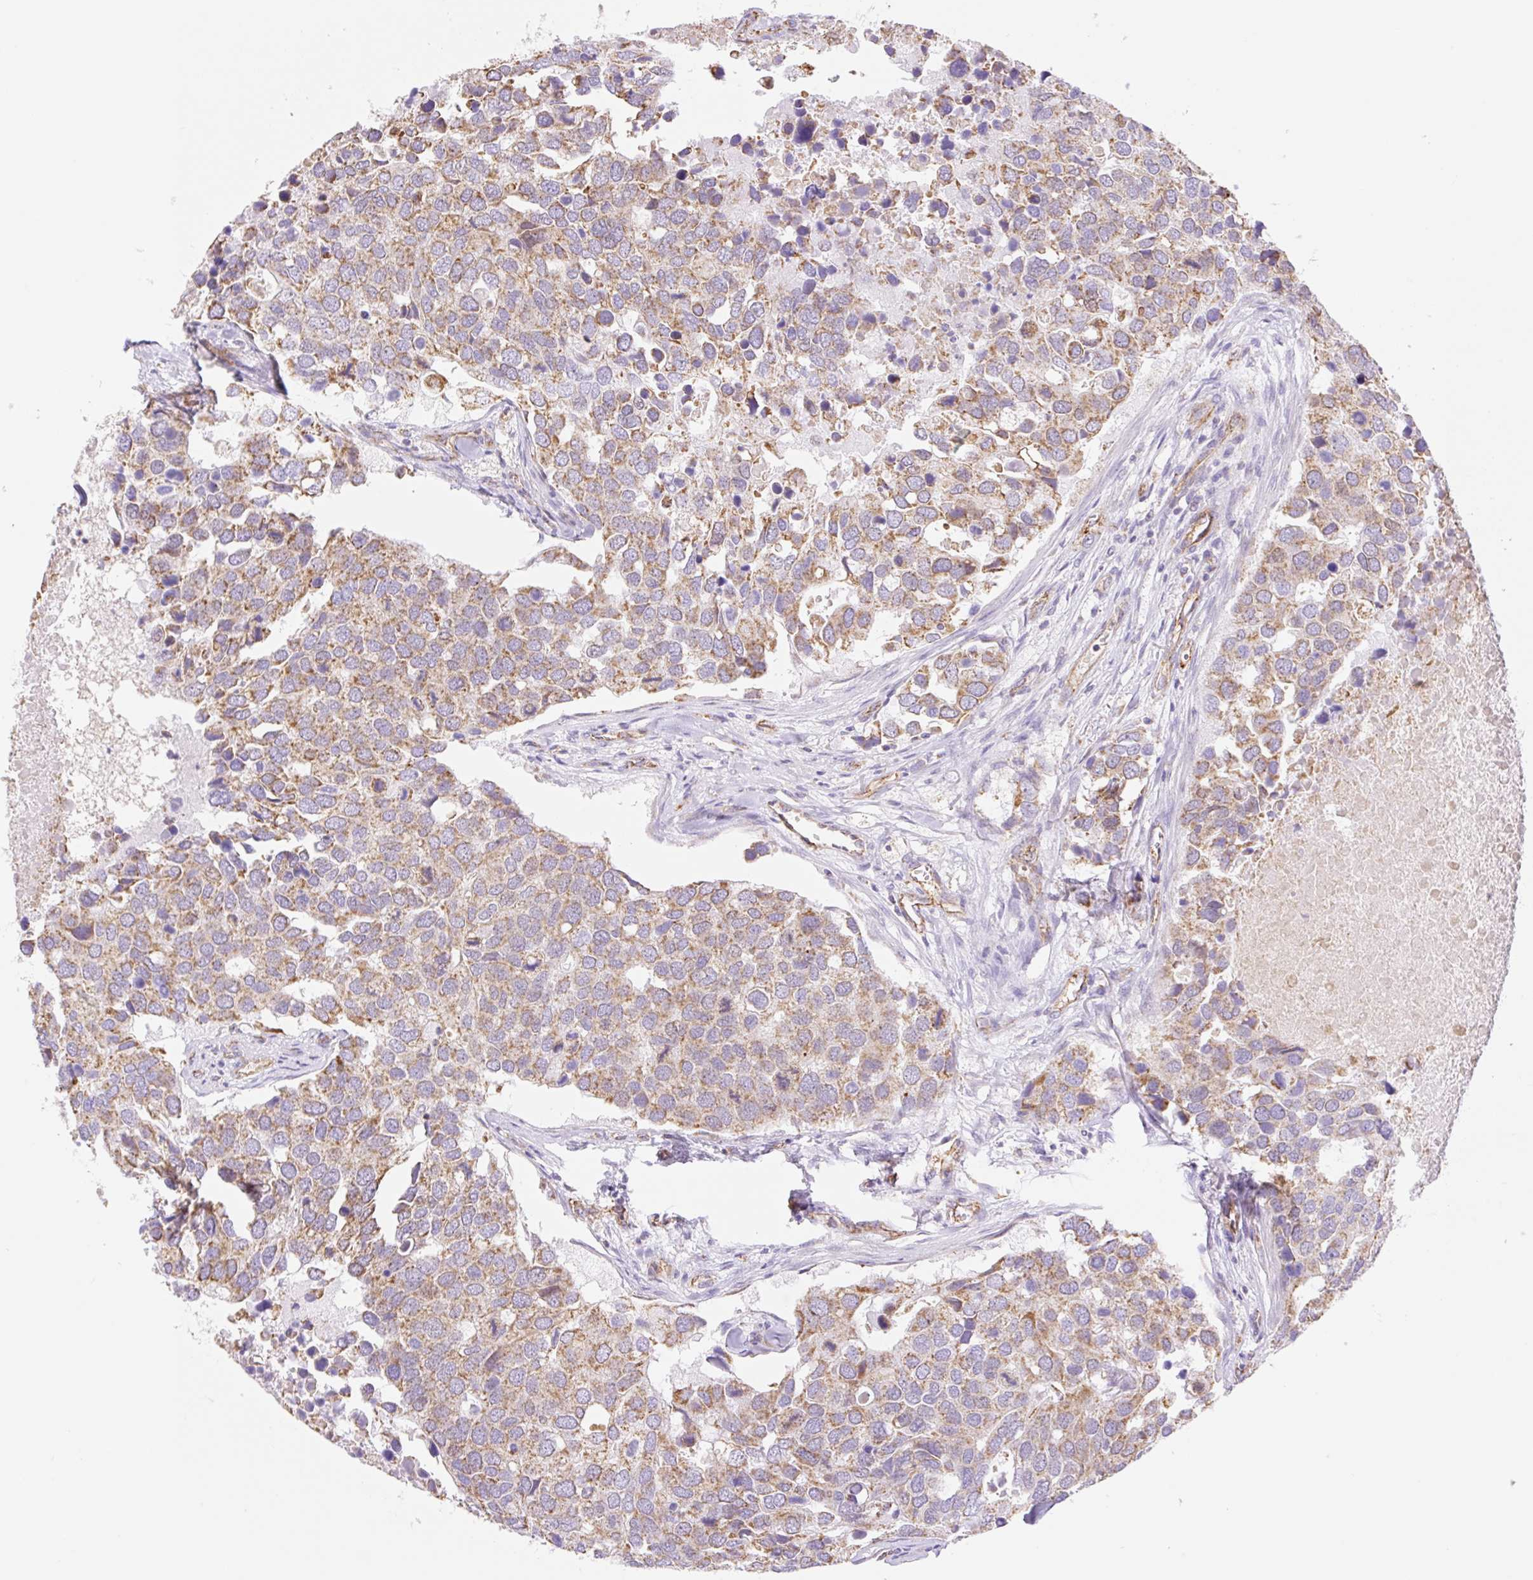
{"staining": {"intensity": "moderate", "quantity": ">75%", "location": "cytoplasmic/membranous"}, "tissue": "breast cancer", "cell_type": "Tumor cells", "image_type": "cancer", "snomed": [{"axis": "morphology", "description": "Duct carcinoma"}, {"axis": "topography", "description": "Breast"}], "caption": "Immunohistochemical staining of breast cancer (intraductal carcinoma) shows medium levels of moderate cytoplasmic/membranous staining in about >75% of tumor cells.", "gene": "ESAM", "patient": {"sex": "female", "age": 83}}